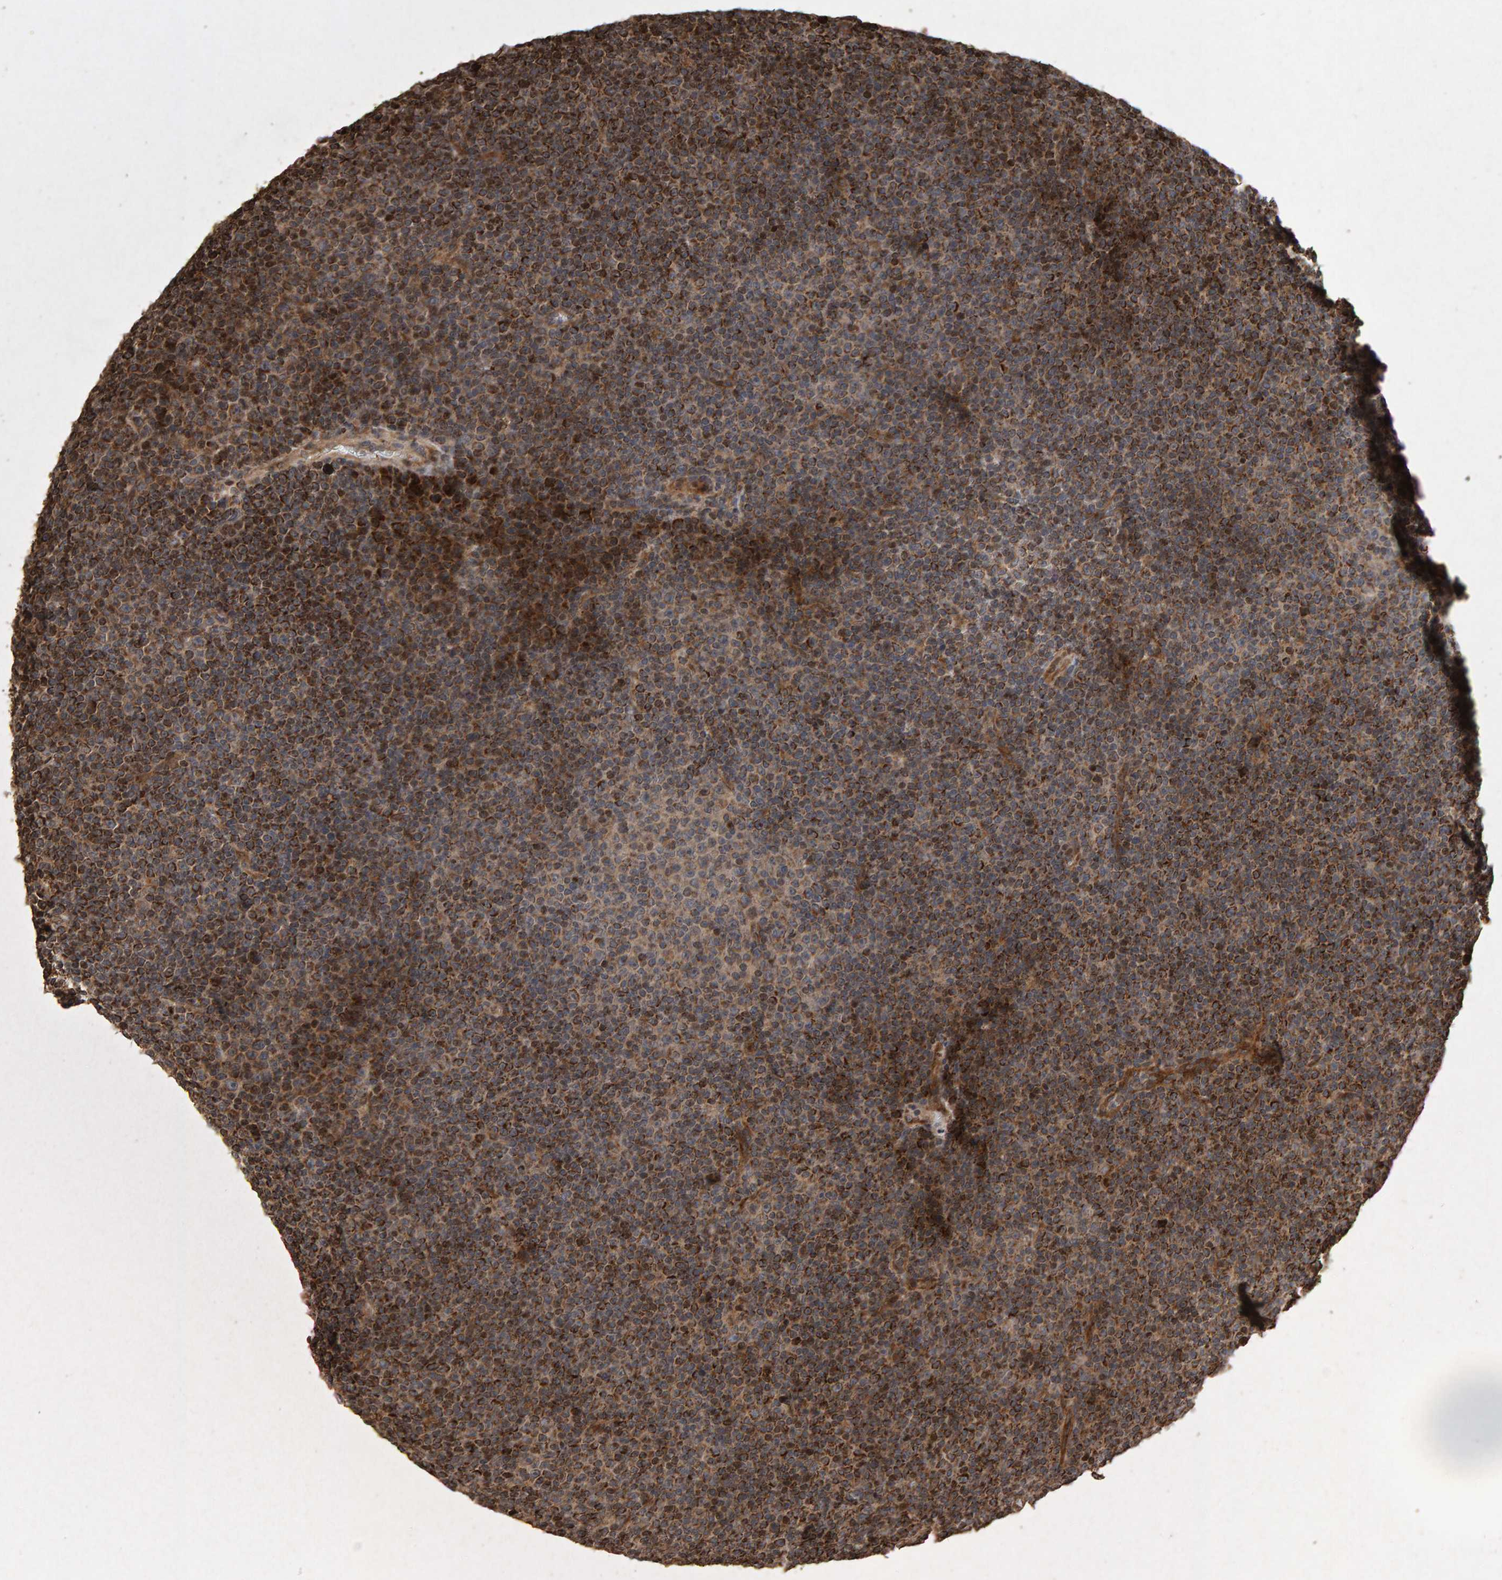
{"staining": {"intensity": "moderate", "quantity": ">75%", "location": "cytoplasmic/membranous"}, "tissue": "lymphoma", "cell_type": "Tumor cells", "image_type": "cancer", "snomed": [{"axis": "morphology", "description": "Malignant lymphoma, non-Hodgkin's type, Low grade"}, {"axis": "topography", "description": "Lymph node"}], "caption": "Immunohistochemistry (IHC) photomicrograph of malignant lymphoma, non-Hodgkin's type (low-grade) stained for a protein (brown), which demonstrates medium levels of moderate cytoplasmic/membranous expression in approximately >75% of tumor cells.", "gene": "OSBP2", "patient": {"sex": "female", "age": 67}}